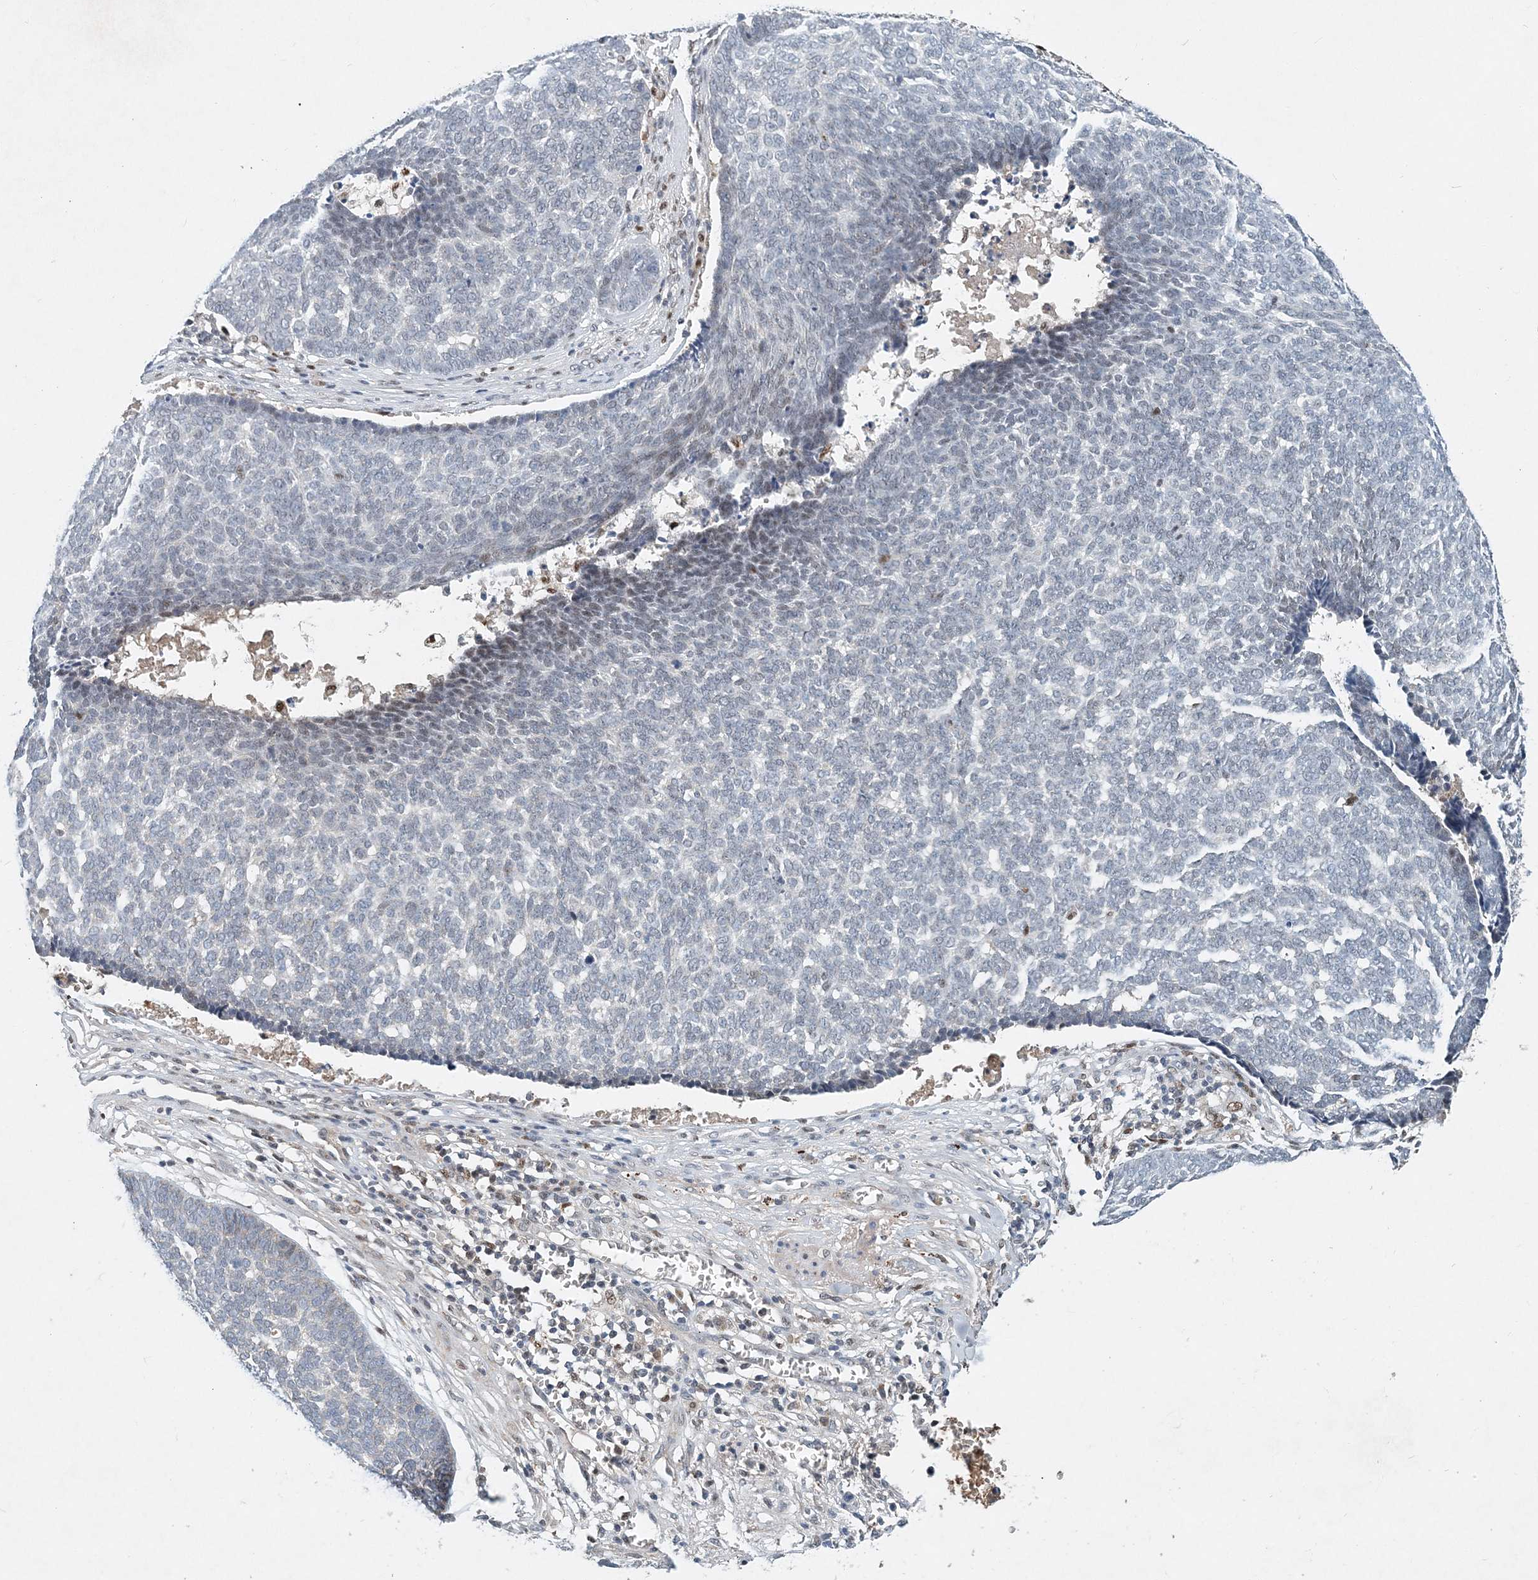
{"staining": {"intensity": "negative", "quantity": "none", "location": "none"}, "tissue": "skin cancer", "cell_type": "Tumor cells", "image_type": "cancer", "snomed": [{"axis": "morphology", "description": "Basal cell carcinoma"}, {"axis": "topography", "description": "Skin"}], "caption": "Tumor cells show no significant positivity in skin cancer.", "gene": "KPNA4", "patient": {"sex": "male", "age": 84}}